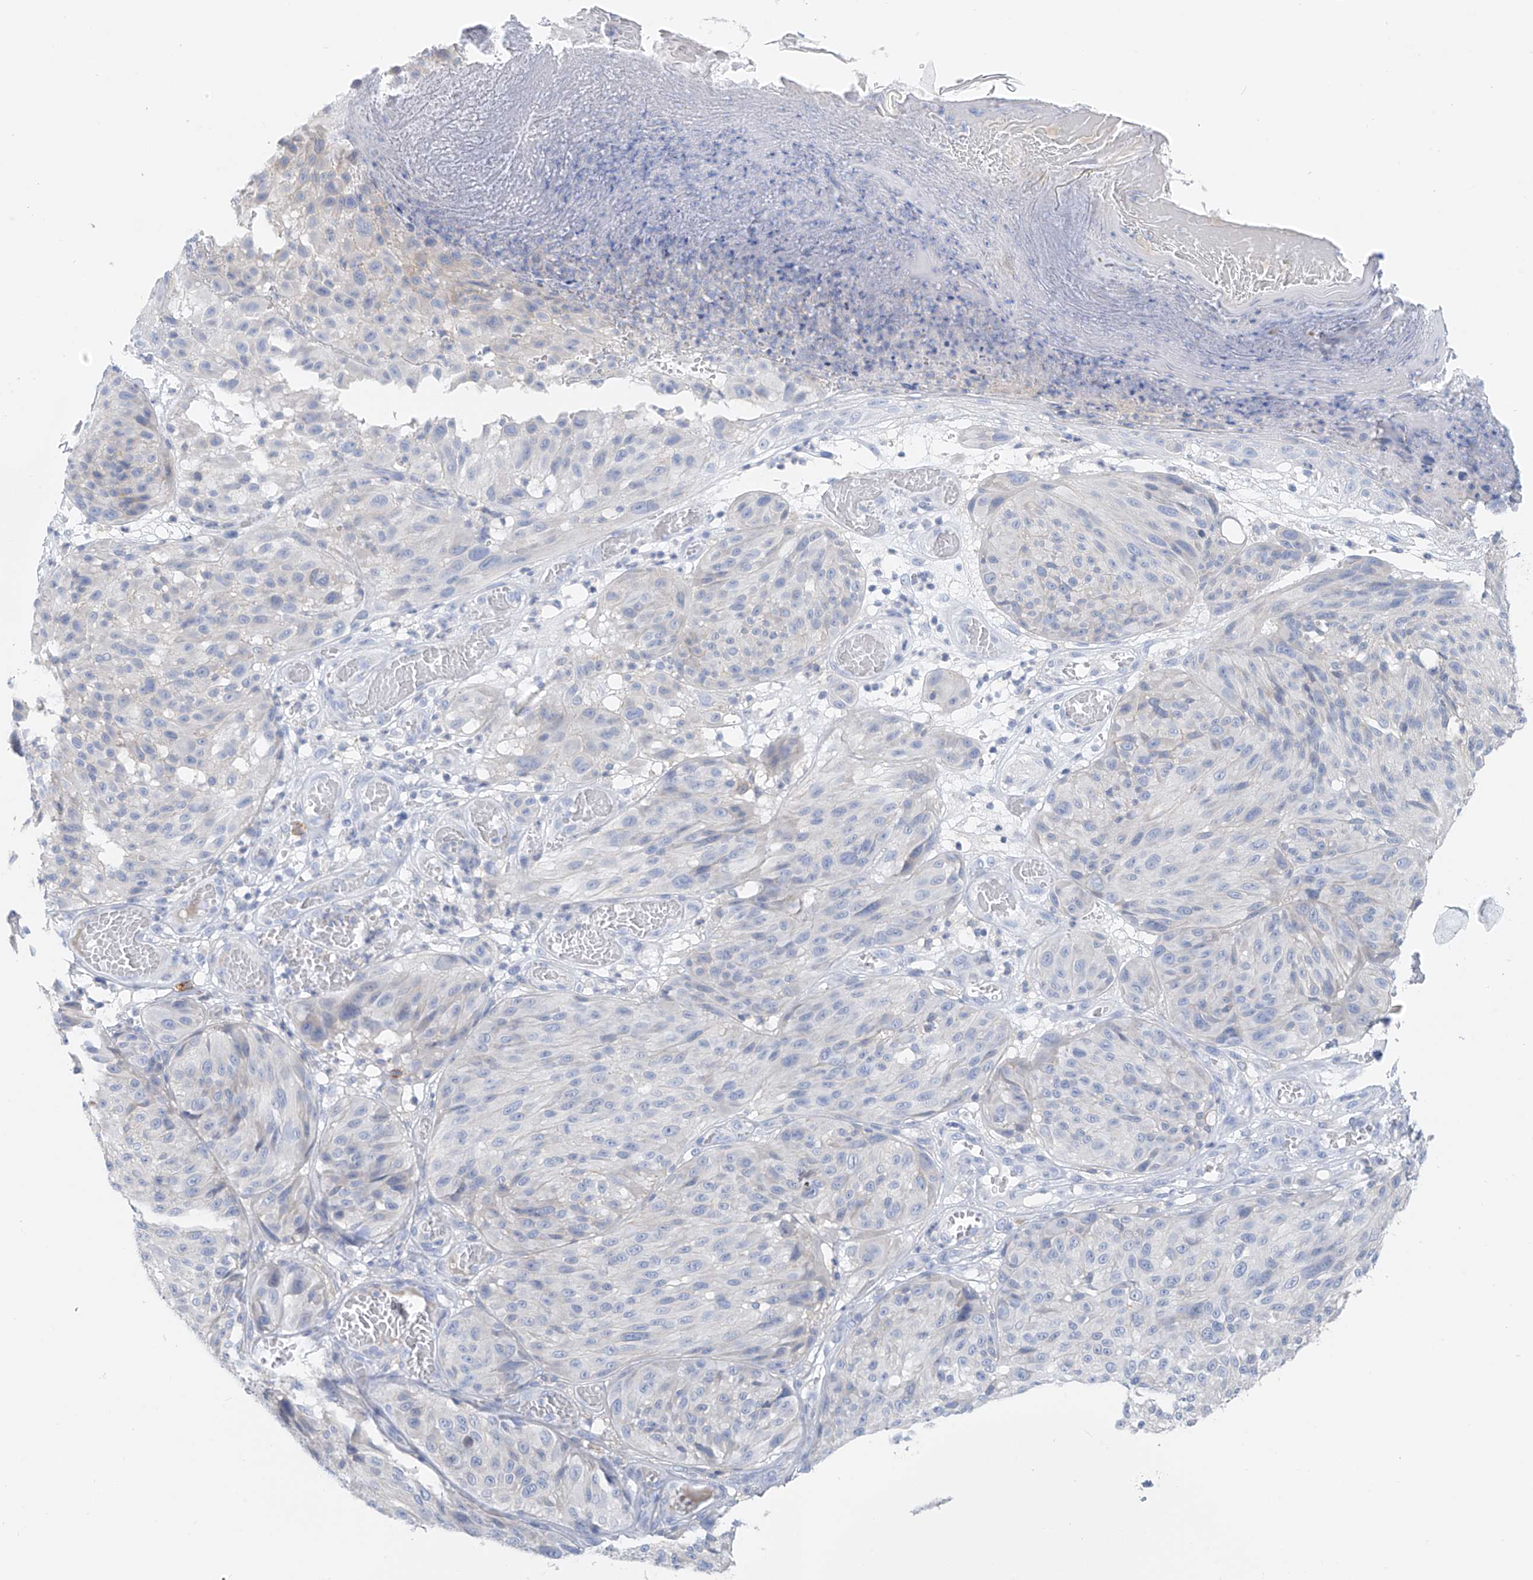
{"staining": {"intensity": "negative", "quantity": "none", "location": "none"}, "tissue": "melanoma", "cell_type": "Tumor cells", "image_type": "cancer", "snomed": [{"axis": "morphology", "description": "Malignant melanoma, NOS"}, {"axis": "topography", "description": "Skin"}], "caption": "DAB (3,3'-diaminobenzidine) immunohistochemical staining of melanoma demonstrates no significant positivity in tumor cells.", "gene": "POMGNT2", "patient": {"sex": "male", "age": 83}}